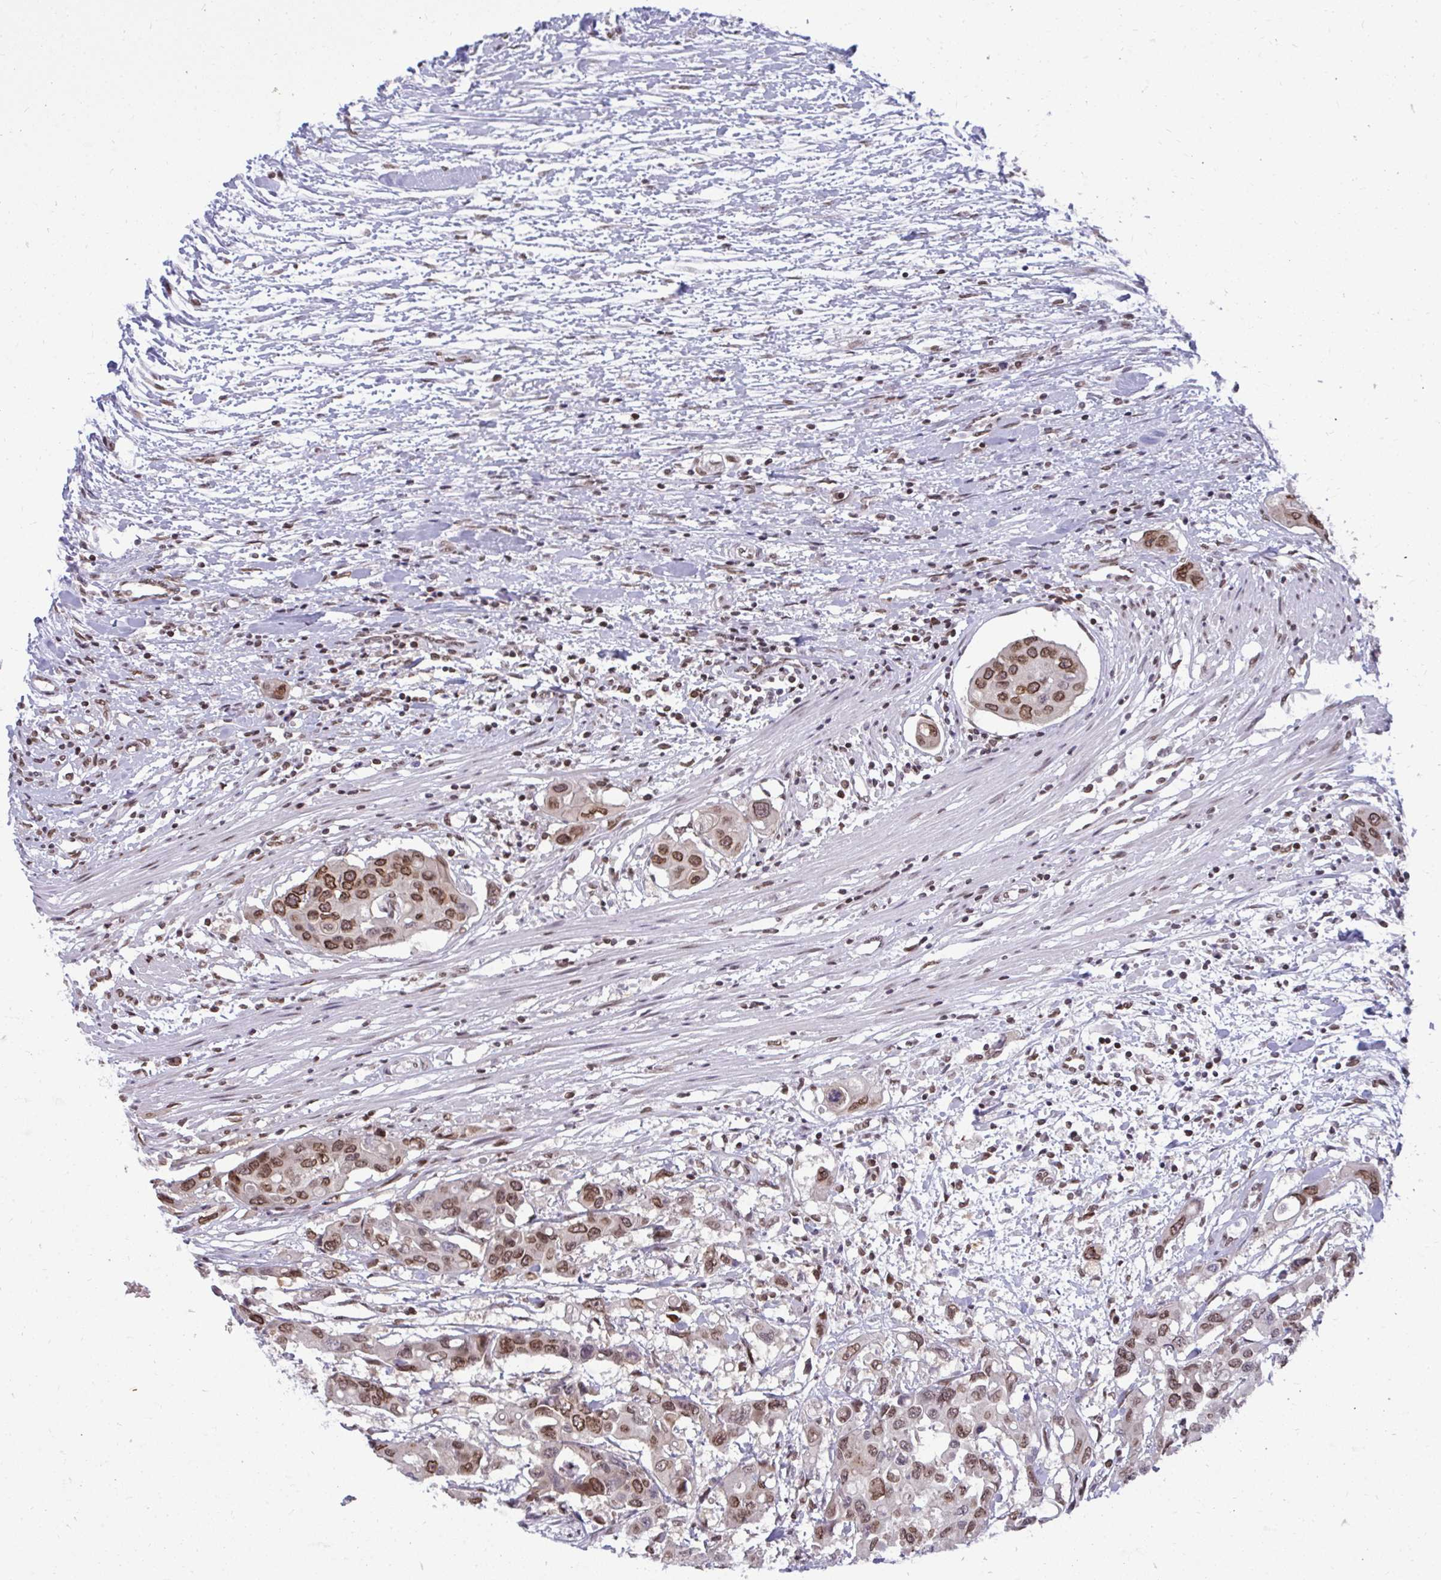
{"staining": {"intensity": "moderate", "quantity": ">75%", "location": "nuclear"}, "tissue": "colorectal cancer", "cell_type": "Tumor cells", "image_type": "cancer", "snomed": [{"axis": "morphology", "description": "Adenocarcinoma, NOS"}, {"axis": "topography", "description": "Colon"}], "caption": "Colorectal cancer (adenocarcinoma) stained for a protein (brown) exhibits moderate nuclear positive positivity in about >75% of tumor cells.", "gene": "JPT1", "patient": {"sex": "male", "age": 77}}